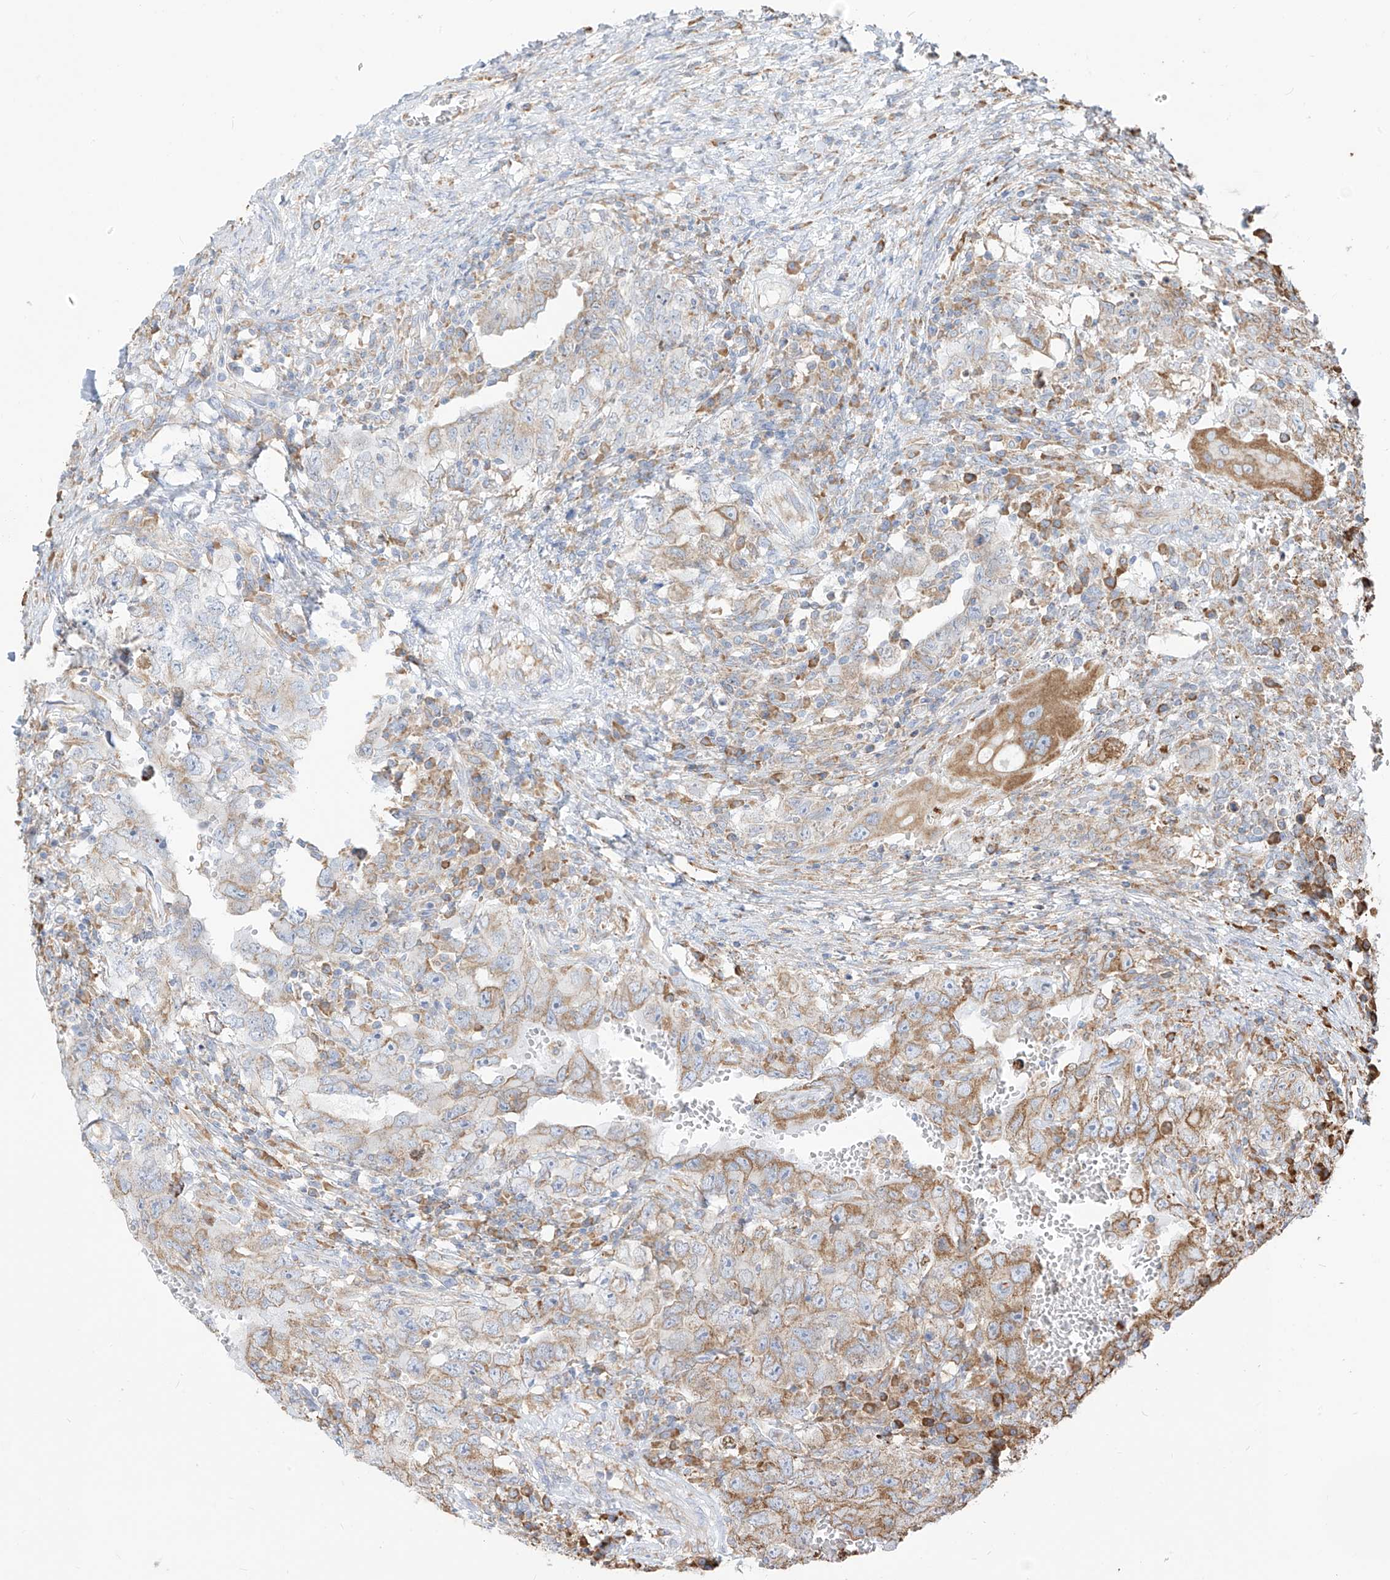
{"staining": {"intensity": "moderate", "quantity": ">75%", "location": "cytoplasmic/membranous"}, "tissue": "testis cancer", "cell_type": "Tumor cells", "image_type": "cancer", "snomed": [{"axis": "morphology", "description": "Carcinoma, Embryonal, NOS"}, {"axis": "topography", "description": "Testis"}], "caption": "Brown immunohistochemical staining in testis cancer demonstrates moderate cytoplasmic/membranous staining in about >75% of tumor cells. (DAB IHC, brown staining for protein, blue staining for nuclei).", "gene": "PDIA6", "patient": {"sex": "male", "age": 26}}